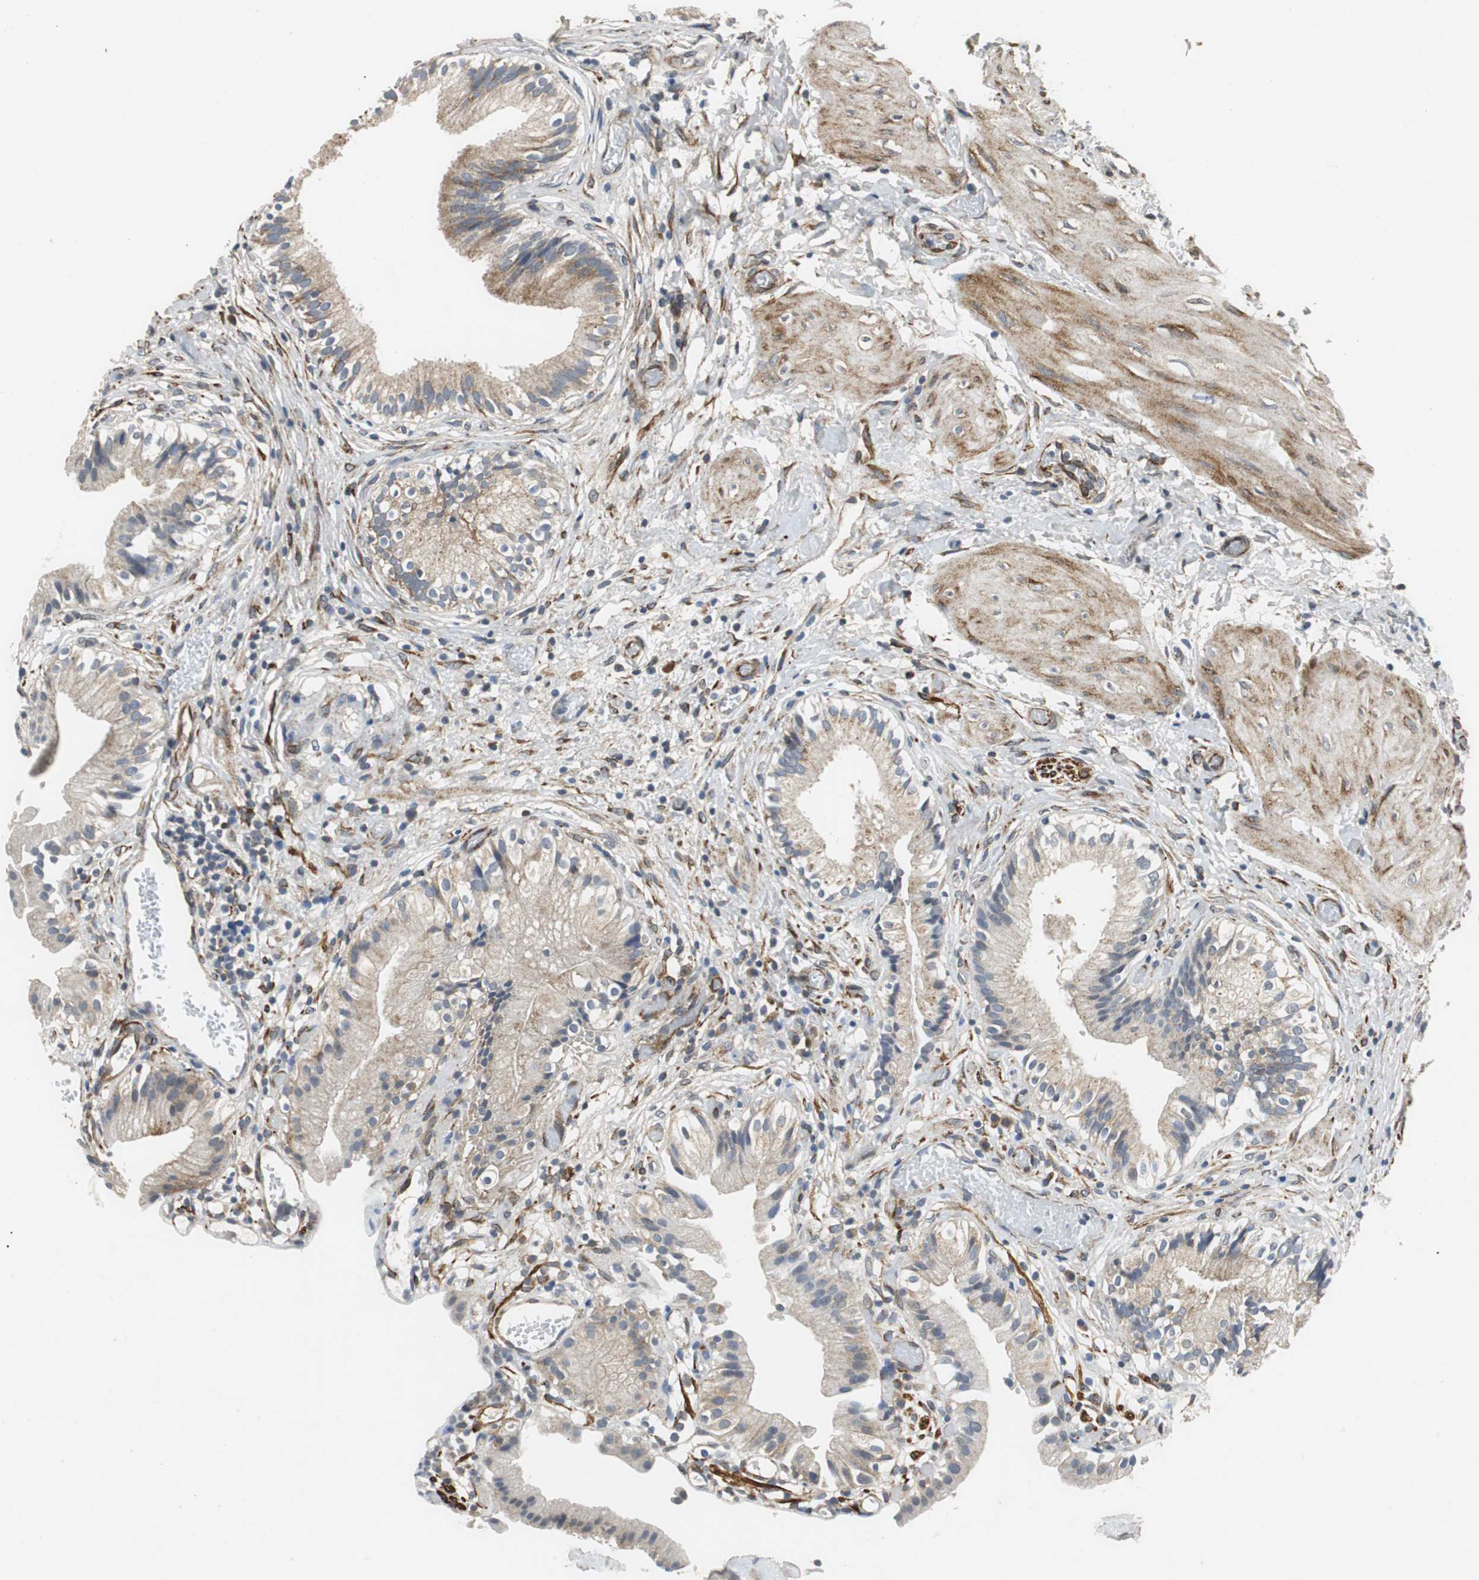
{"staining": {"intensity": "weak", "quantity": ">75%", "location": "cytoplasmic/membranous"}, "tissue": "gallbladder", "cell_type": "Glandular cells", "image_type": "normal", "snomed": [{"axis": "morphology", "description": "Normal tissue, NOS"}, {"axis": "topography", "description": "Gallbladder"}], "caption": "The image reveals immunohistochemical staining of benign gallbladder. There is weak cytoplasmic/membranous positivity is seen in about >75% of glandular cells. Ihc stains the protein in brown and the nuclei are stained blue.", "gene": "ISCU", "patient": {"sex": "male", "age": 65}}